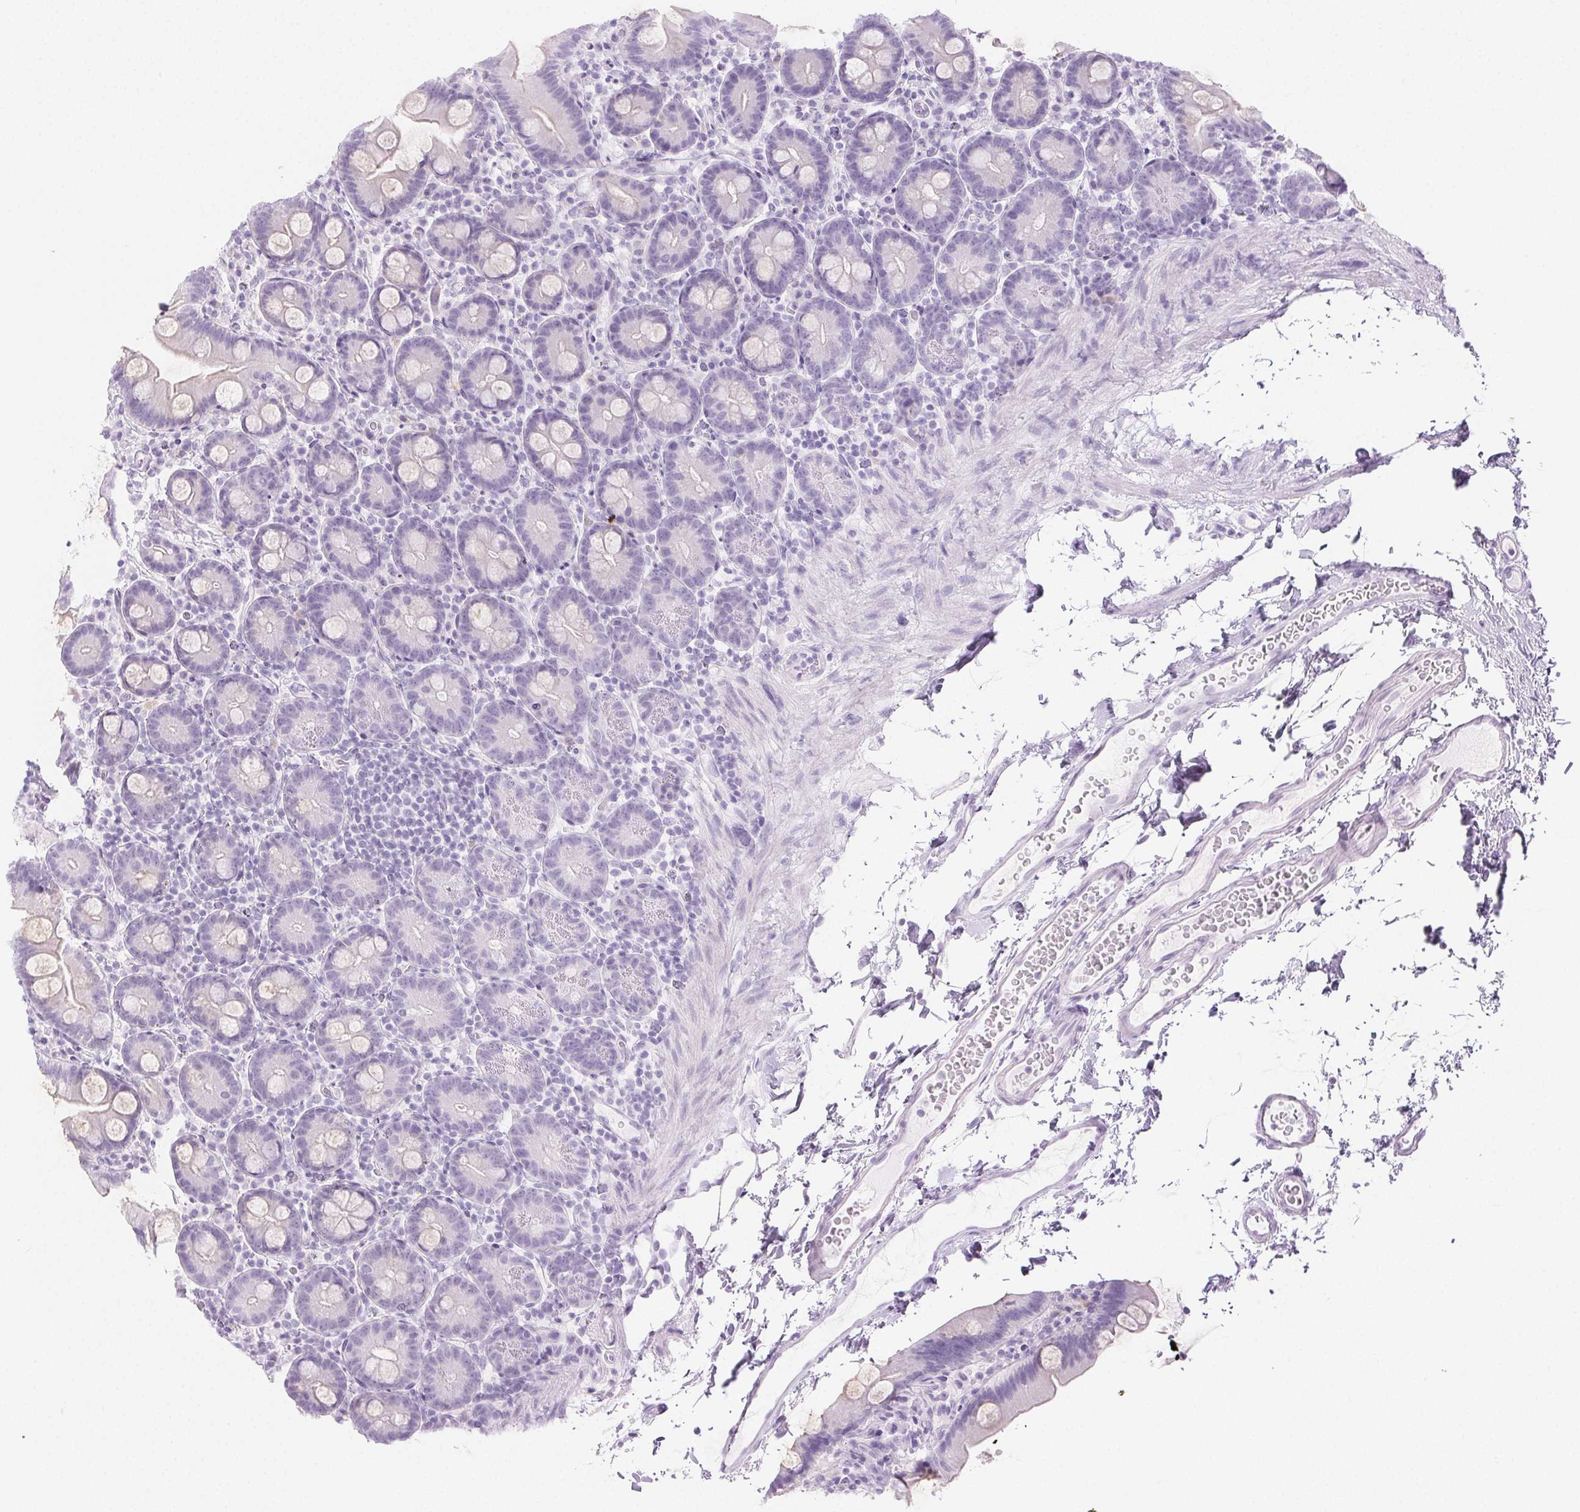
{"staining": {"intensity": "negative", "quantity": "none", "location": "none"}, "tissue": "small intestine", "cell_type": "Glandular cells", "image_type": "normal", "snomed": [{"axis": "morphology", "description": "Normal tissue, NOS"}, {"axis": "topography", "description": "Small intestine"}], "caption": "Small intestine was stained to show a protein in brown. There is no significant expression in glandular cells.", "gene": "PI3", "patient": {"sex": "female", "age": 68}}